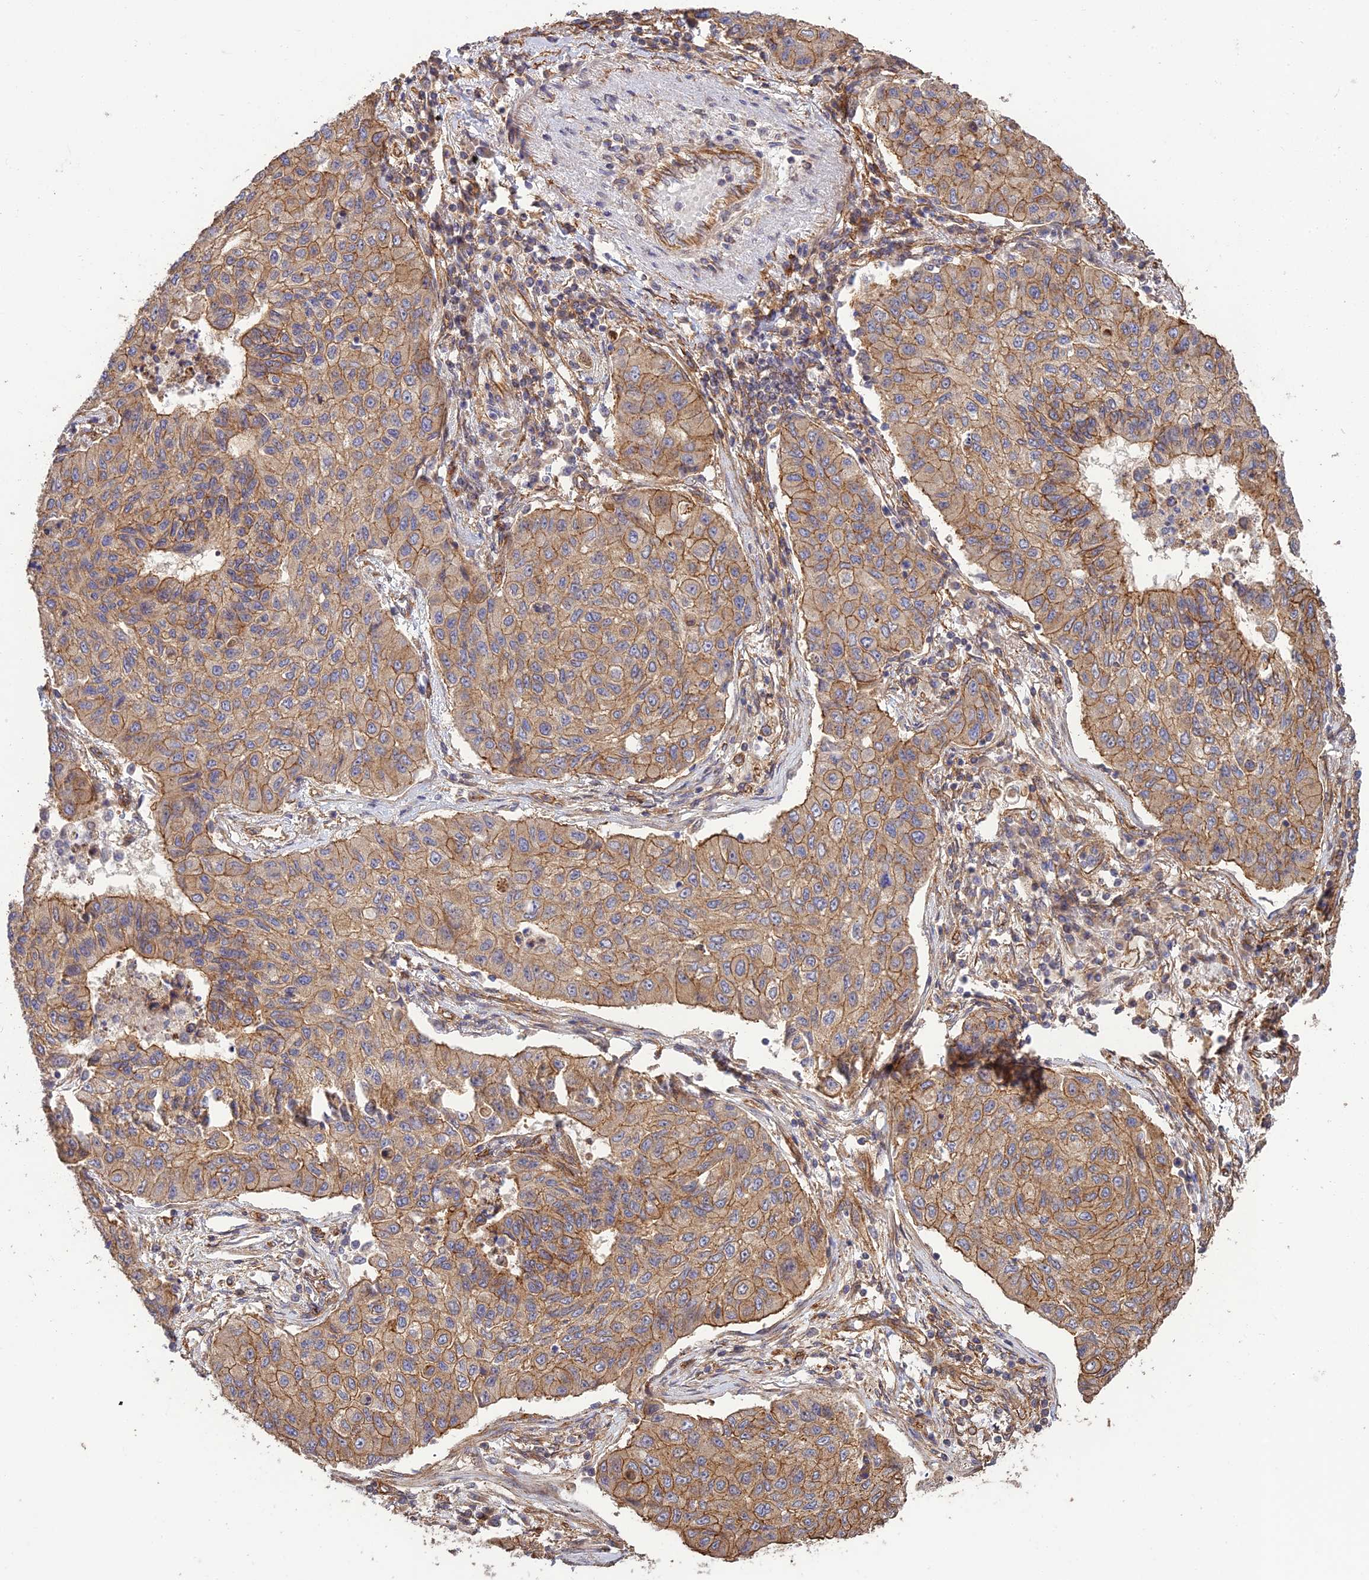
{"staining": {"intensity": "moderate", "quantity": ">75%", "location": "cytoplasmic/membranous"}, "tissue": "lung cancer", "cell_type": "Tumor cells", "image_type": "cancer", "snomed": [{"axis": "morphology", "description": "Squamous cell carcinoma, NOS"}, {"axis": "topography", "description": "Lung"}], "caption": "A high-resolution micrograph shows immunohistochemistry staining of lung cancer (squamous cell carcinoma), which exhibits moderate cytoplasmic/membranous positivity in approximately >75% of tumor cells. The protein of interest is stained brown, and the nuclei are stained in blue (DAB IHC with brightfield microscopy, high magnification).", "gene": "HOMER2", "patient": {"sex": "male", "age": 74}}